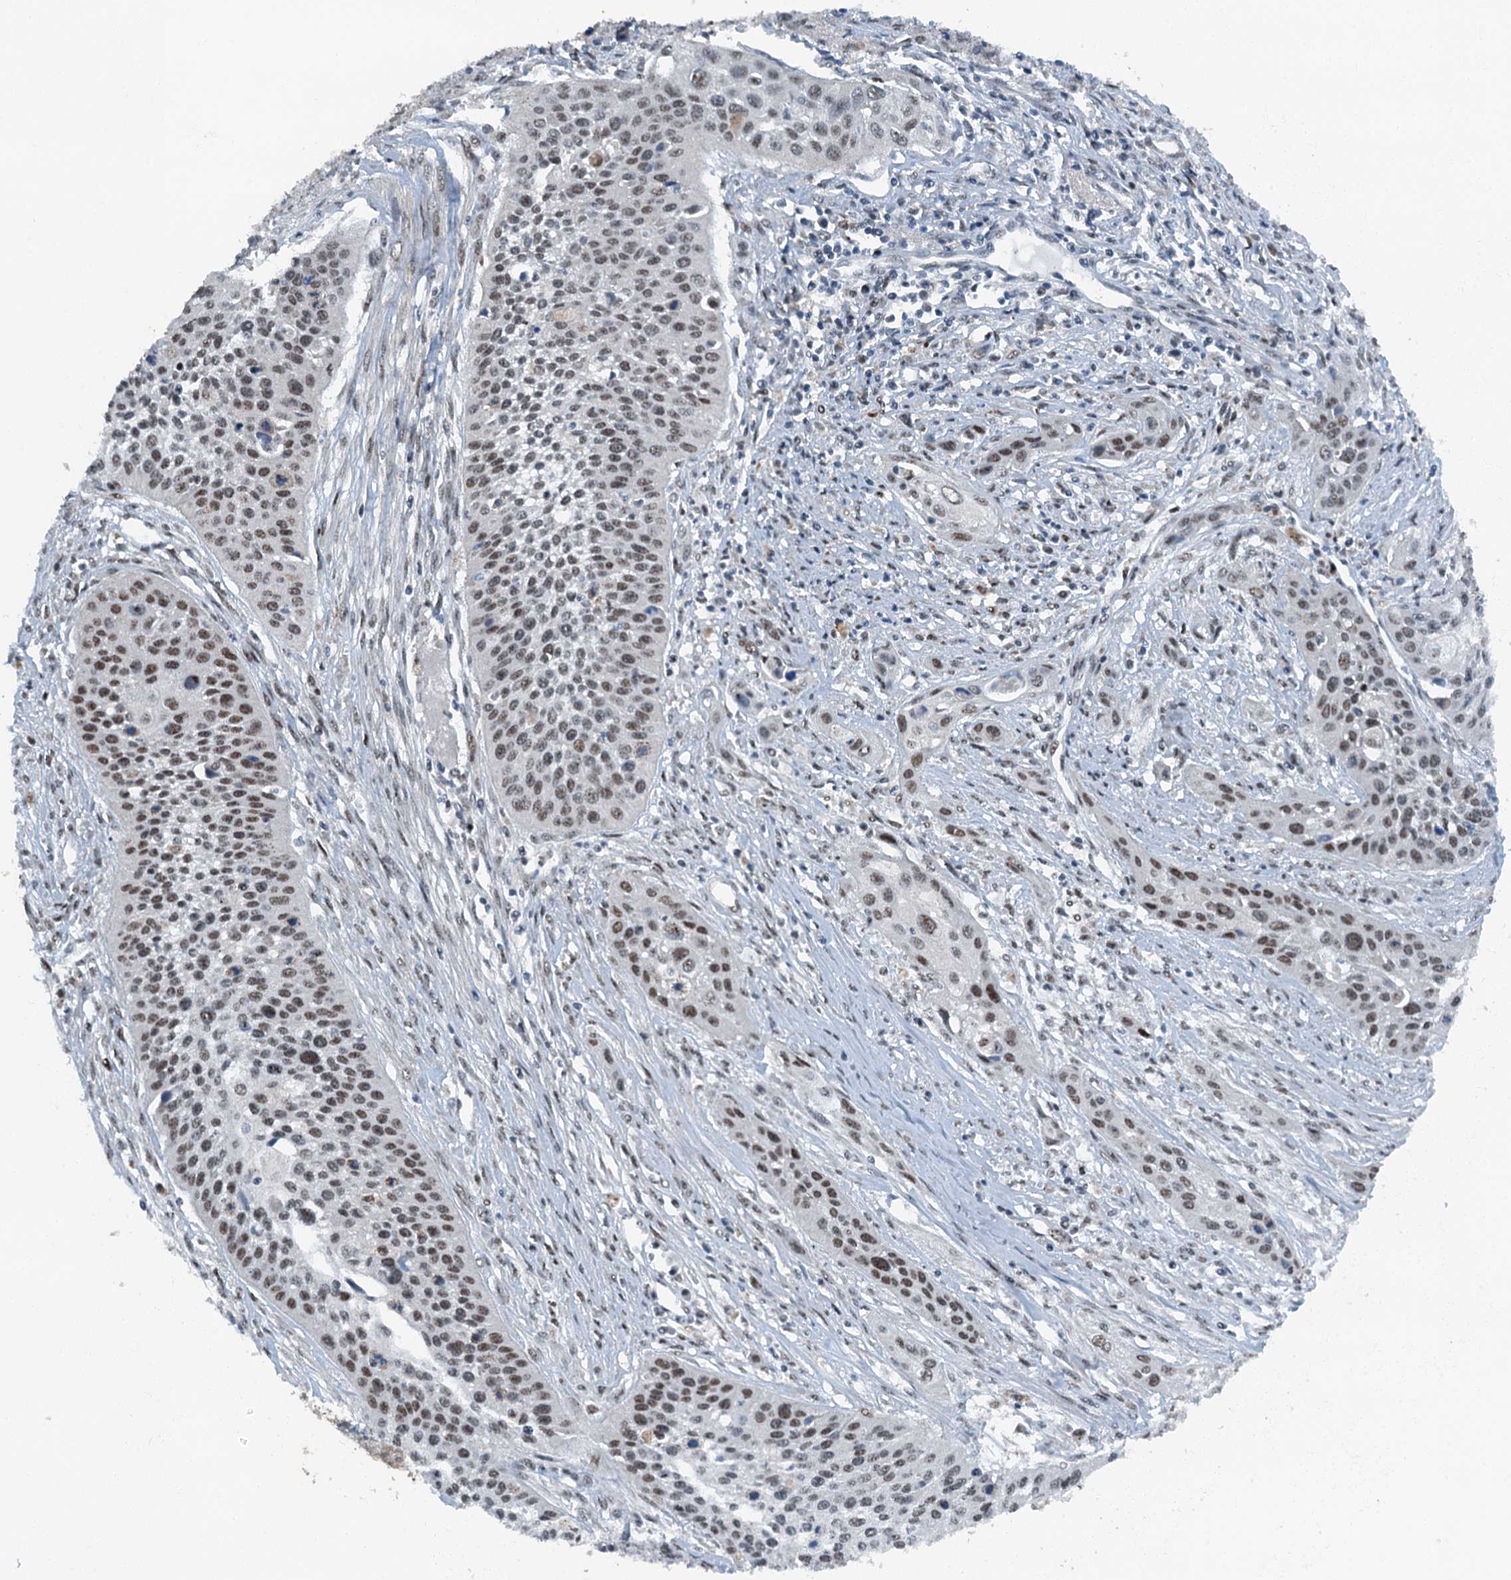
{"staining": {"intensity": "moderate", "quantity": "25%-75%", "location": "nuclear"}, "tissue": "cervical cancer", "cell_type": "Tumor cells", "image_type": "cancer", "snomed": [{"axis": "morphology", "description": "Squamous cell carcinoma, NOS"}, {"axis": "topography", "description": "Cervix"}], "caption": "Protein staining demonstrates moderate nuclear positivity in approximately 25%-75% of tumor cells in squamous cell carcinoma (cervical).", "gene": "BMERB1", "patient": {"sex": "female", "age": 34}}